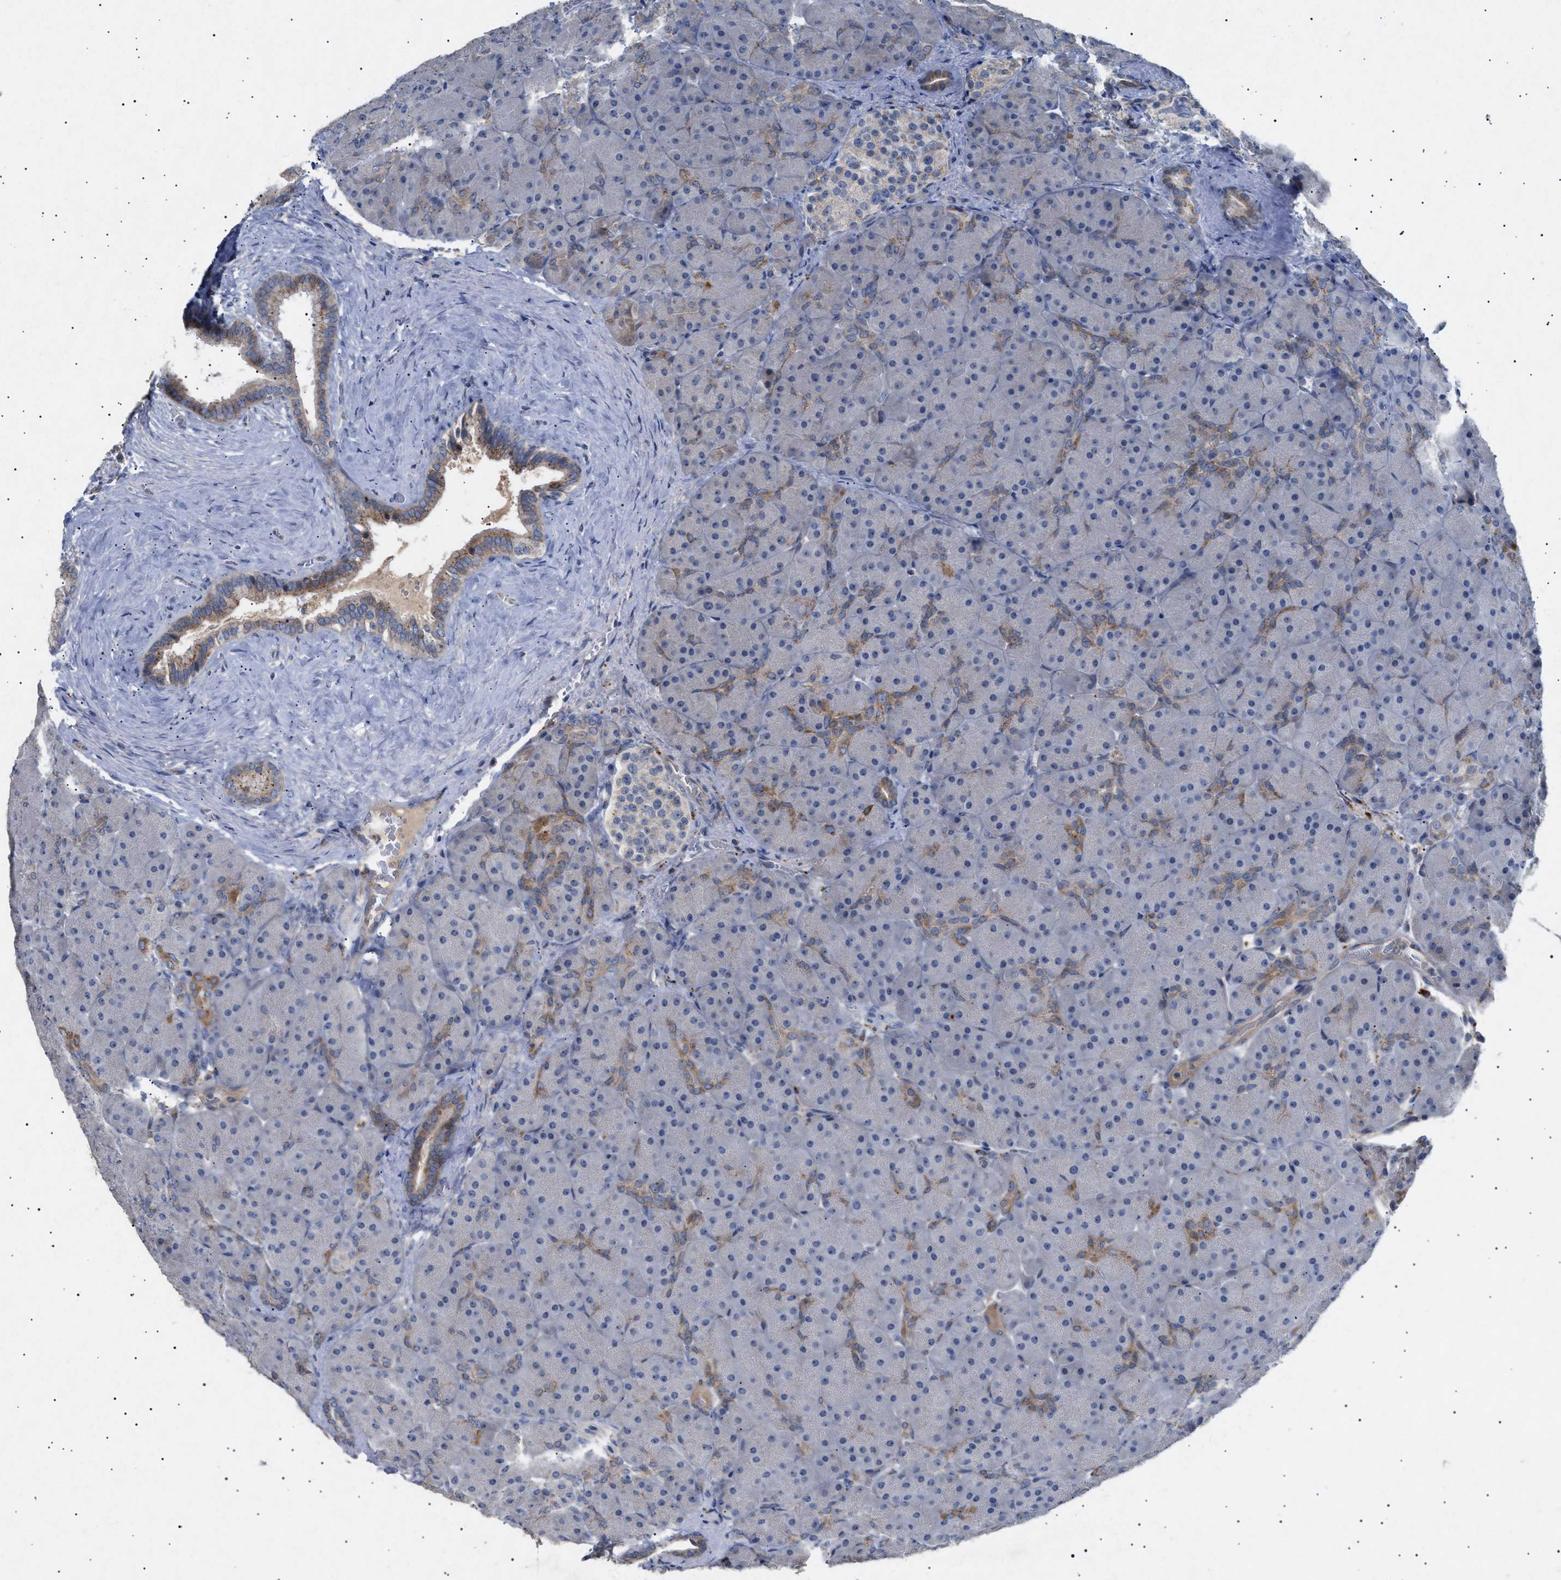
{"staining": {"intensity": "moderate", "quantity": "<25%", "location": "cytoplasmic/membranous"}, "tissue": "pancreas", "cell_type": "Exocrine glandular cells", "image_type": "normal", "snomed": [{"axis": "morphology", "description": "Normal tissue, NOS"}, {"axis": "topography", "description": "Pancreas"}], "caption": "DAB immunohistochemical staining of benign pancreas shows moderate cytoplasmic/membranous protein positivity in approximately <25% of exocrine glandular cells. (Brightfield microscopy of DAB IHC at high magnification).", "gene": "SIRT5", "patient": {"sex": "male", "age": 66}}